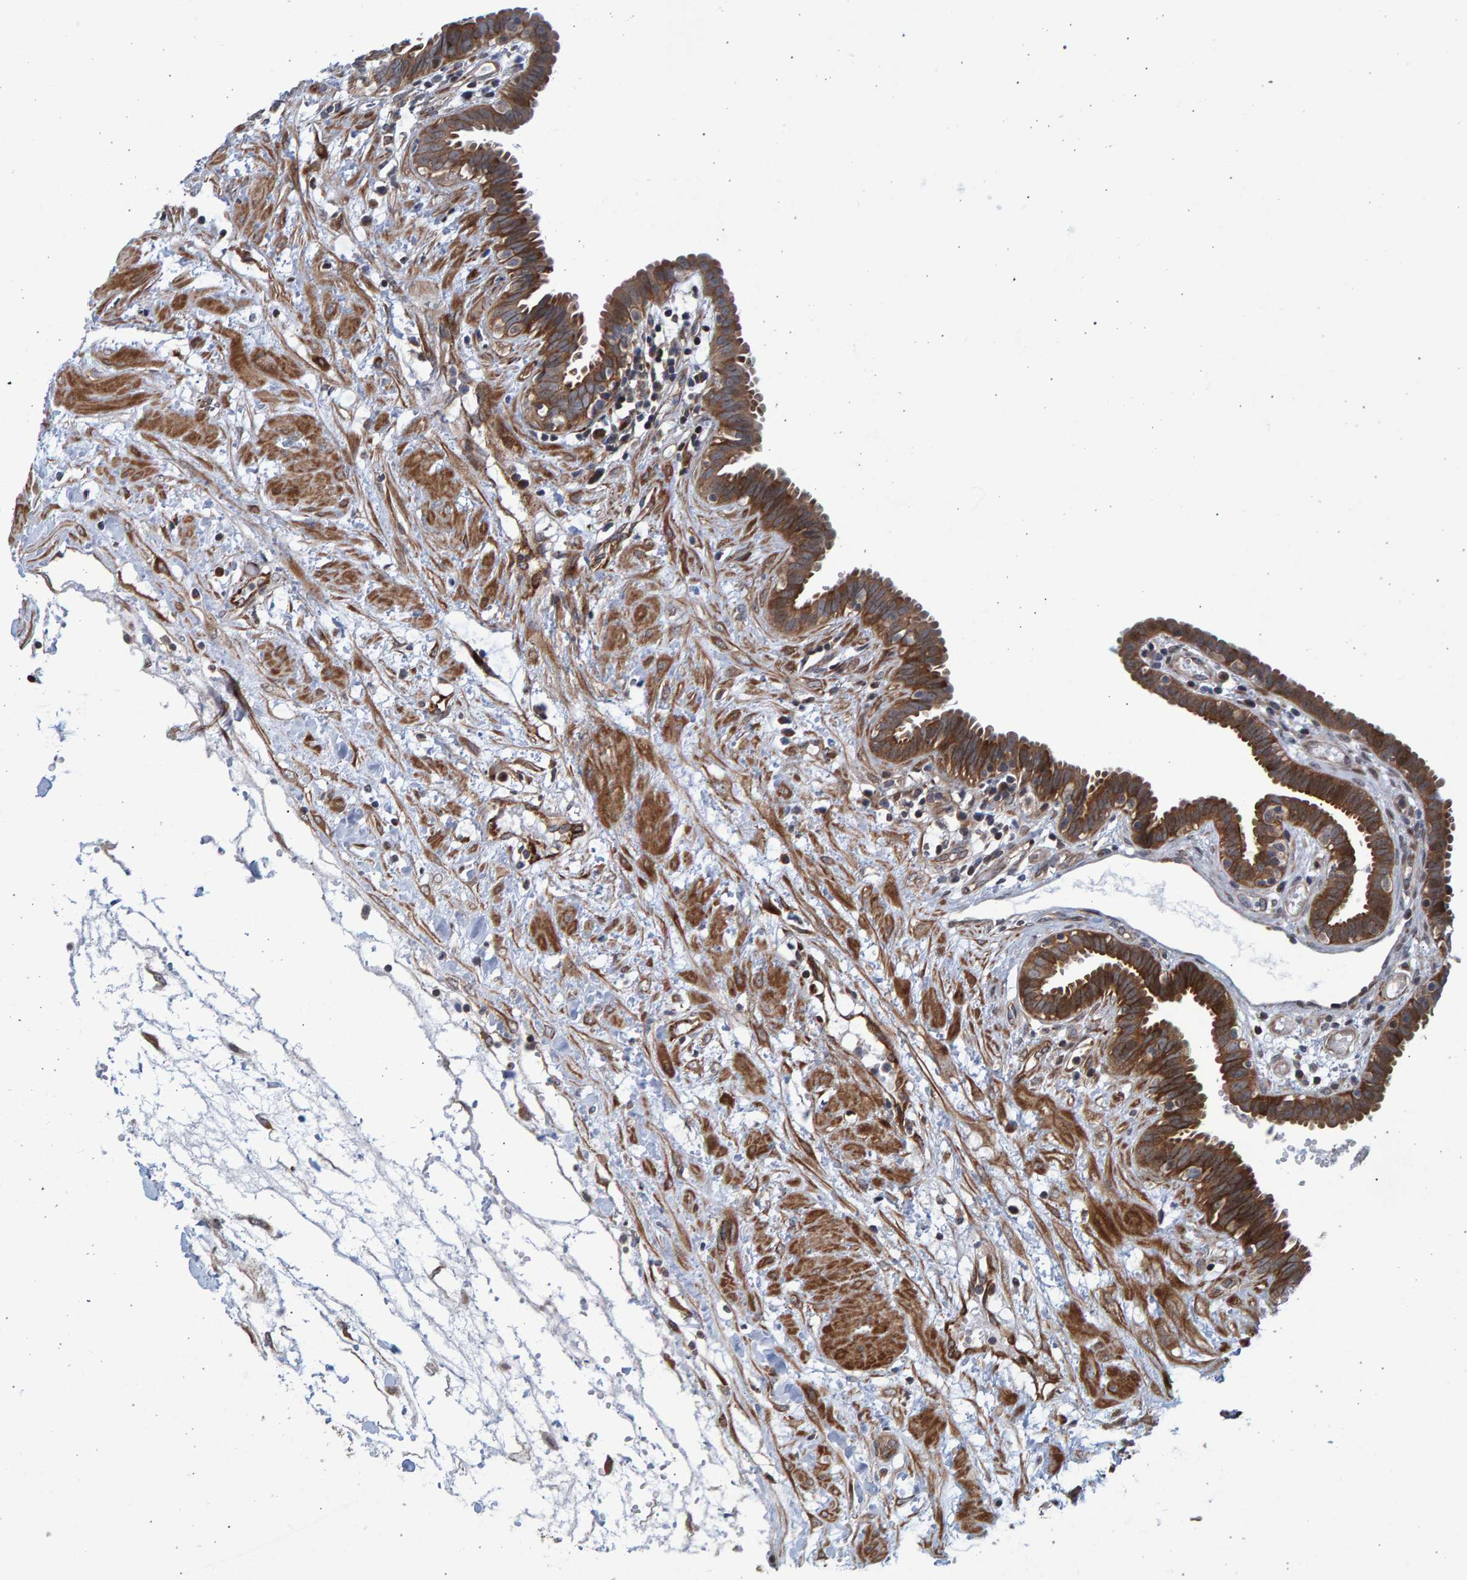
{"staining": {"intensity": "moderate", "quantity": ">75%", "location": "cytoplasmic/membranous"}, "tissue": "fallopian tube", "cell_type": "Glandular cells", "image_type": "normal", "snomed": [{"axis": "morphology", "description": "Normal tissue, NOS"}, {"axis": "topography", "description": "Fallopian tube"}, {"axis": "topography", "description": "Placenta"}], "caption": "Glandular cells demonstrate medium levels of moderate cytoplasmic/membranous staining in approximately >75% of cells in unremarkable fallopian tube.", "gene": "LRBA", "patient": {"sex": "female", "age": 32}}